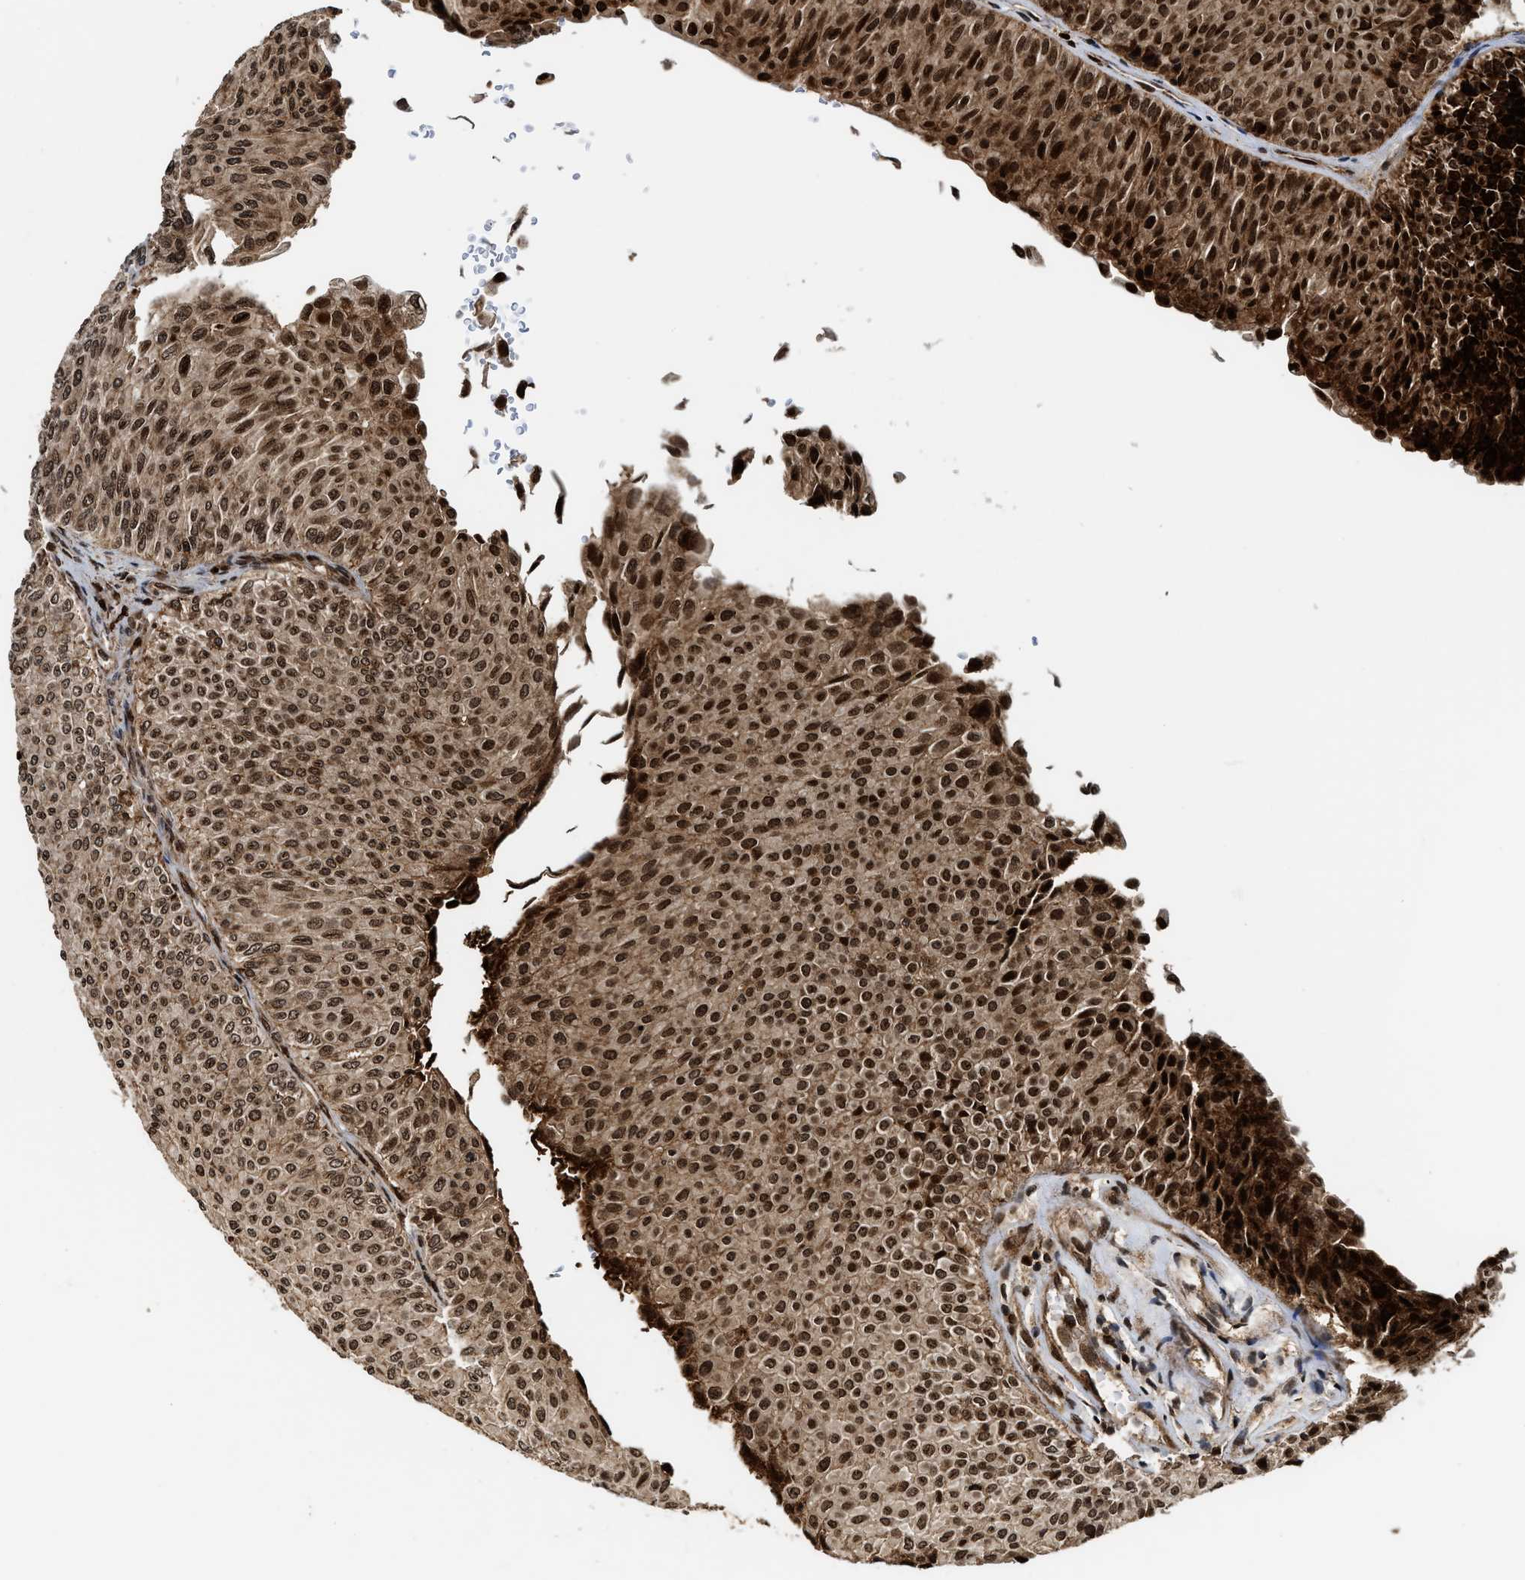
{"staining": {"intensity": "strong", "quantity": ">75%", "location": "cytoplasmic/membranous,nuclear"}, "tissue": "urothelial cancer", "cell_type": "Tumor cells", "image_type": "cancer", "snomed": [{"axis": "morphology", "description": "Urothelial carcinoma, Low grade"}, {"axis": "topography", "description": "Urinary bladder"}], "caption": "Urothelial carcinoma (low-grade) stained with DAB immunohistochemistry shows high levels of strong cytoplasmic/membranous and nuclear staining in about >75% of tumor cells.", "gene": "MDM2", "patient": {"sex": "male", "age": 78}}